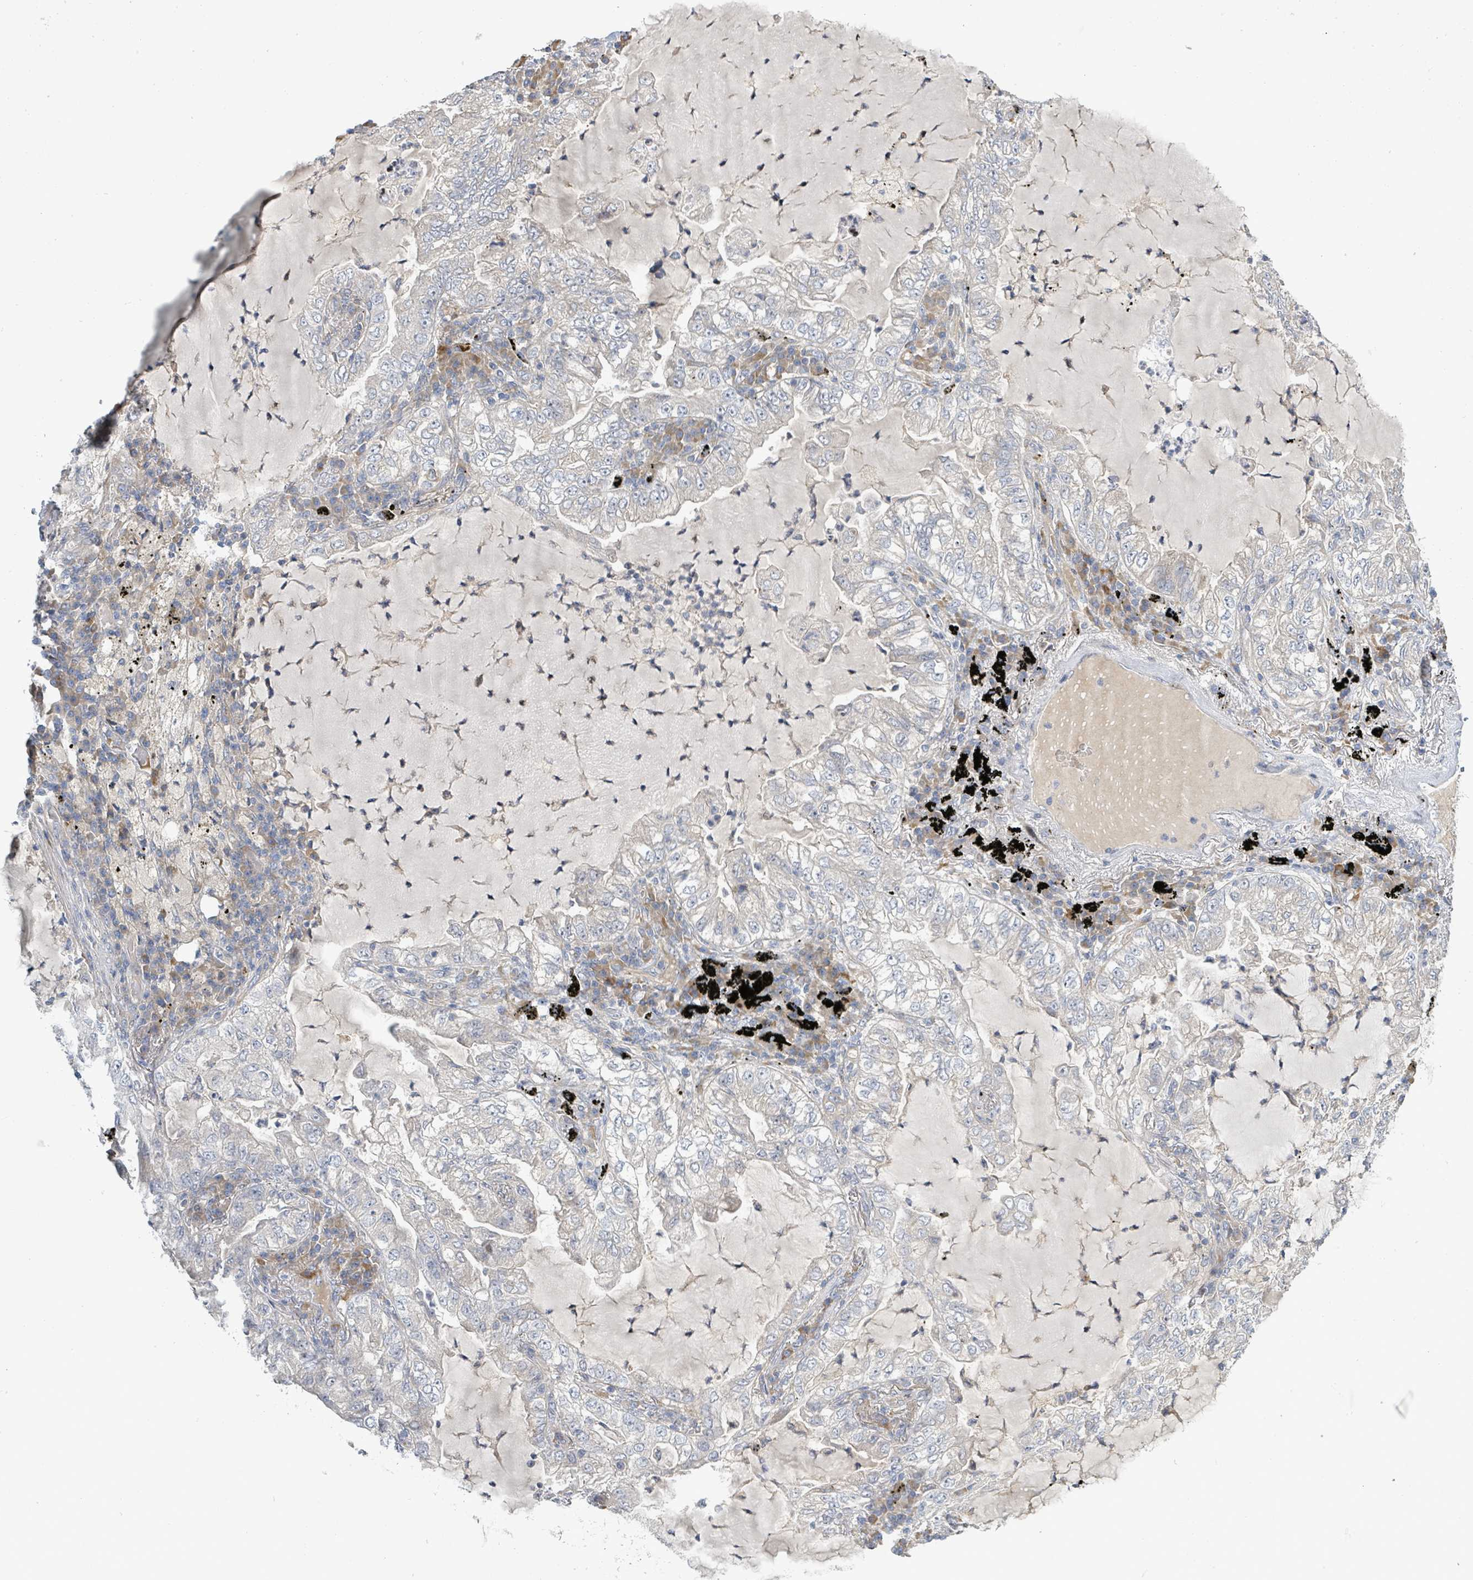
{"staining": {"intensity": "negative", "quantity": "none", "location": "none"}, "tissue": "lung cancer", "cell_type": "Tumor cells", "image_type": "cancer", "snomed": [{"axis": "morphology", "description": "Adenocarcinoma, NOS"}, {"axis": "topography", "description": "Lung"}], "caption": "The image shows no staining of tumor cells in lung adenocarcinoma. Nuclei are stained in blue.", "gene": "CFAP210", "patient": {"sex": "female", "age": 73}}